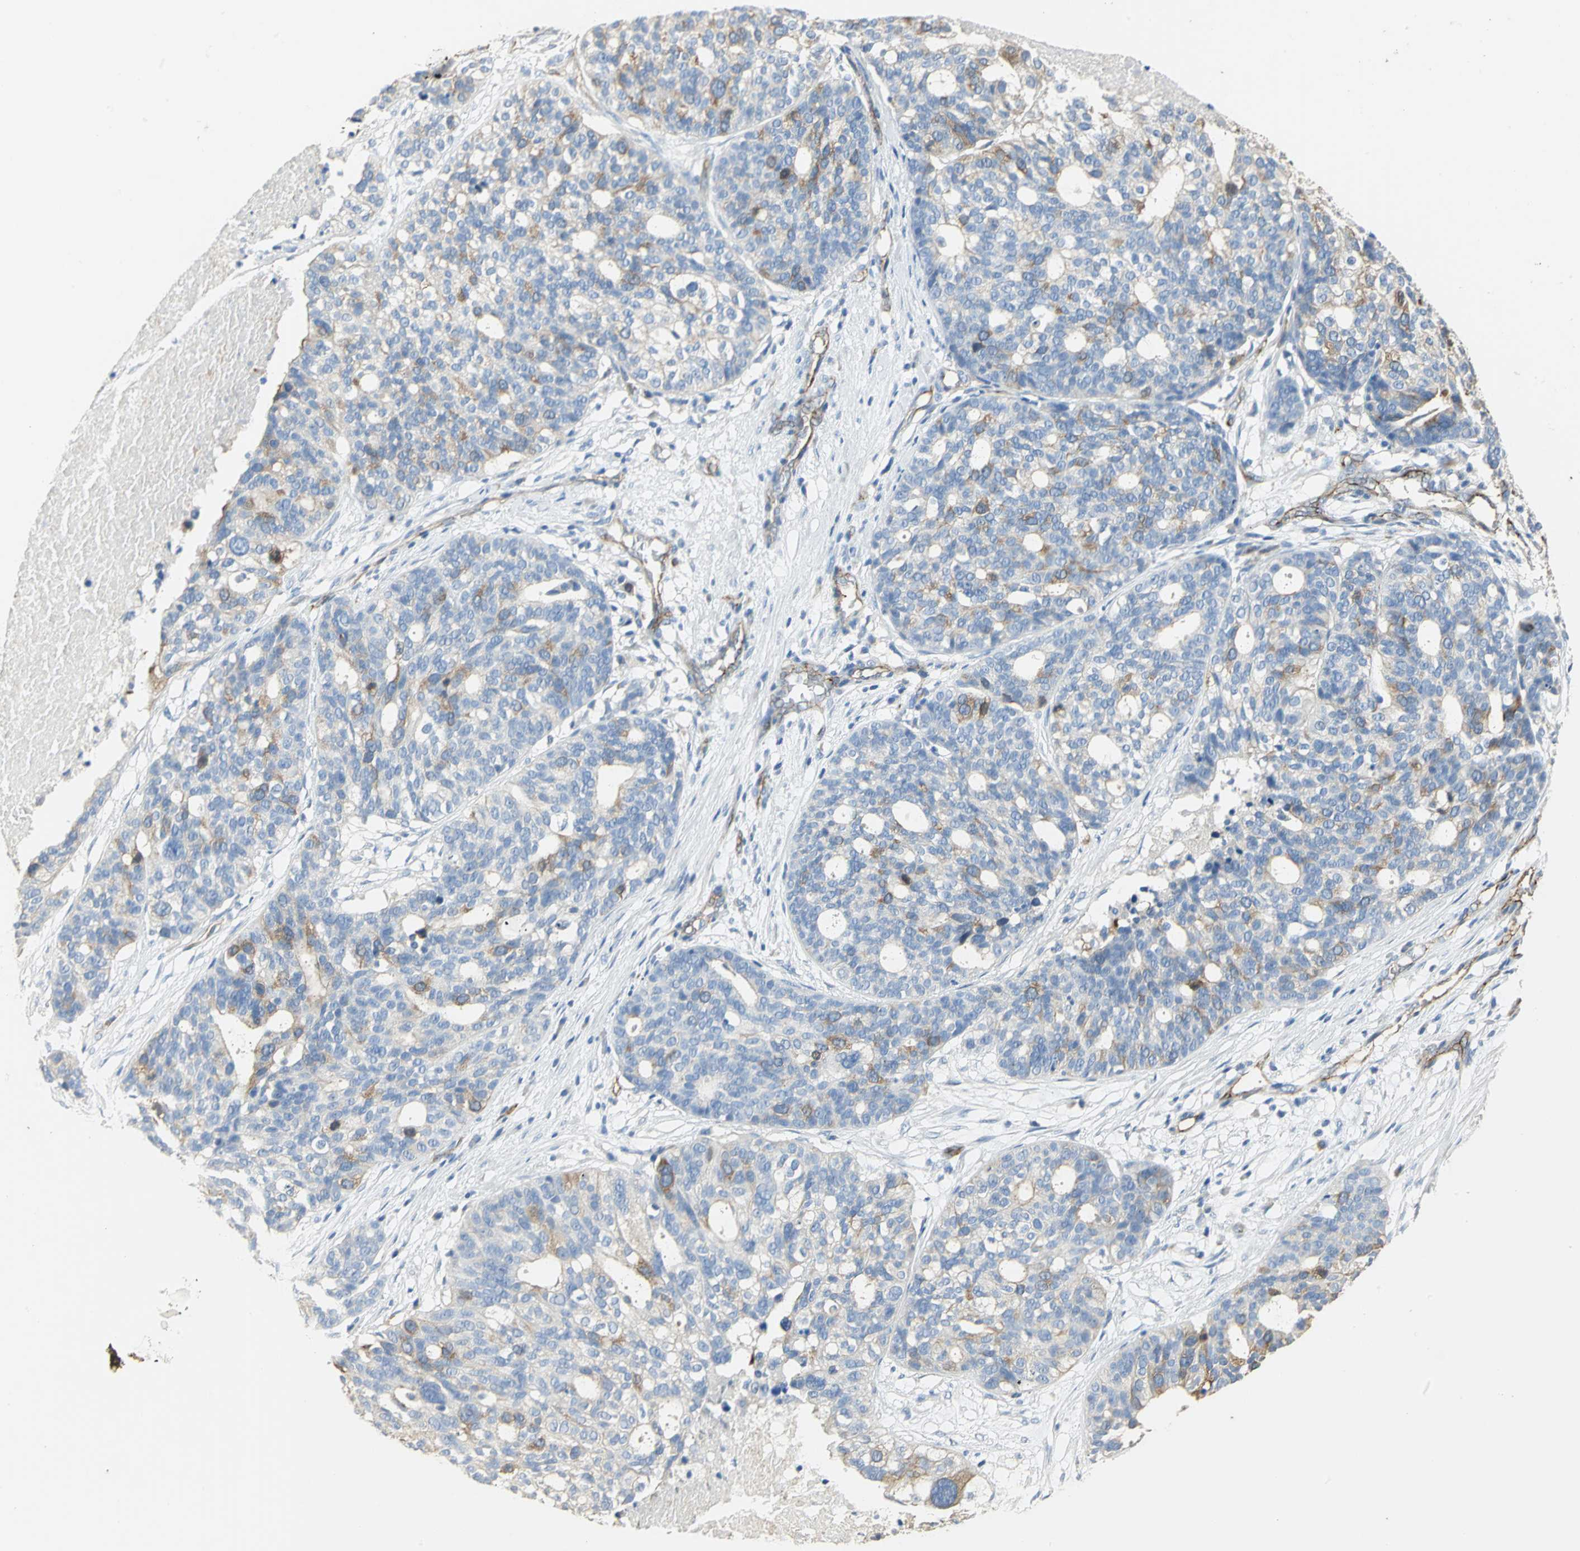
{"staining": {"intensity": "moderate", "quantity": "<25%", "location": "cytoplasmic/membranous"}, "tissue": "ovarian cancer", "cell_type": "Tumor cells", "image_type": "cancer", "snomed": [{"axis": "morphology", "description": "Cystadenocarcinoma, serous, NOS"}, {"axis": "topography", "description": "Ovary"}], "caption": "A micrograph of ovarian cancer (serous cystadenocarcinoma) stained for a protein reveals moderate cytoplasmic/membranous brown staining in tumor cells.", "gene": "DLGAP5", "patient": {"sex": "female", "age": 59}}